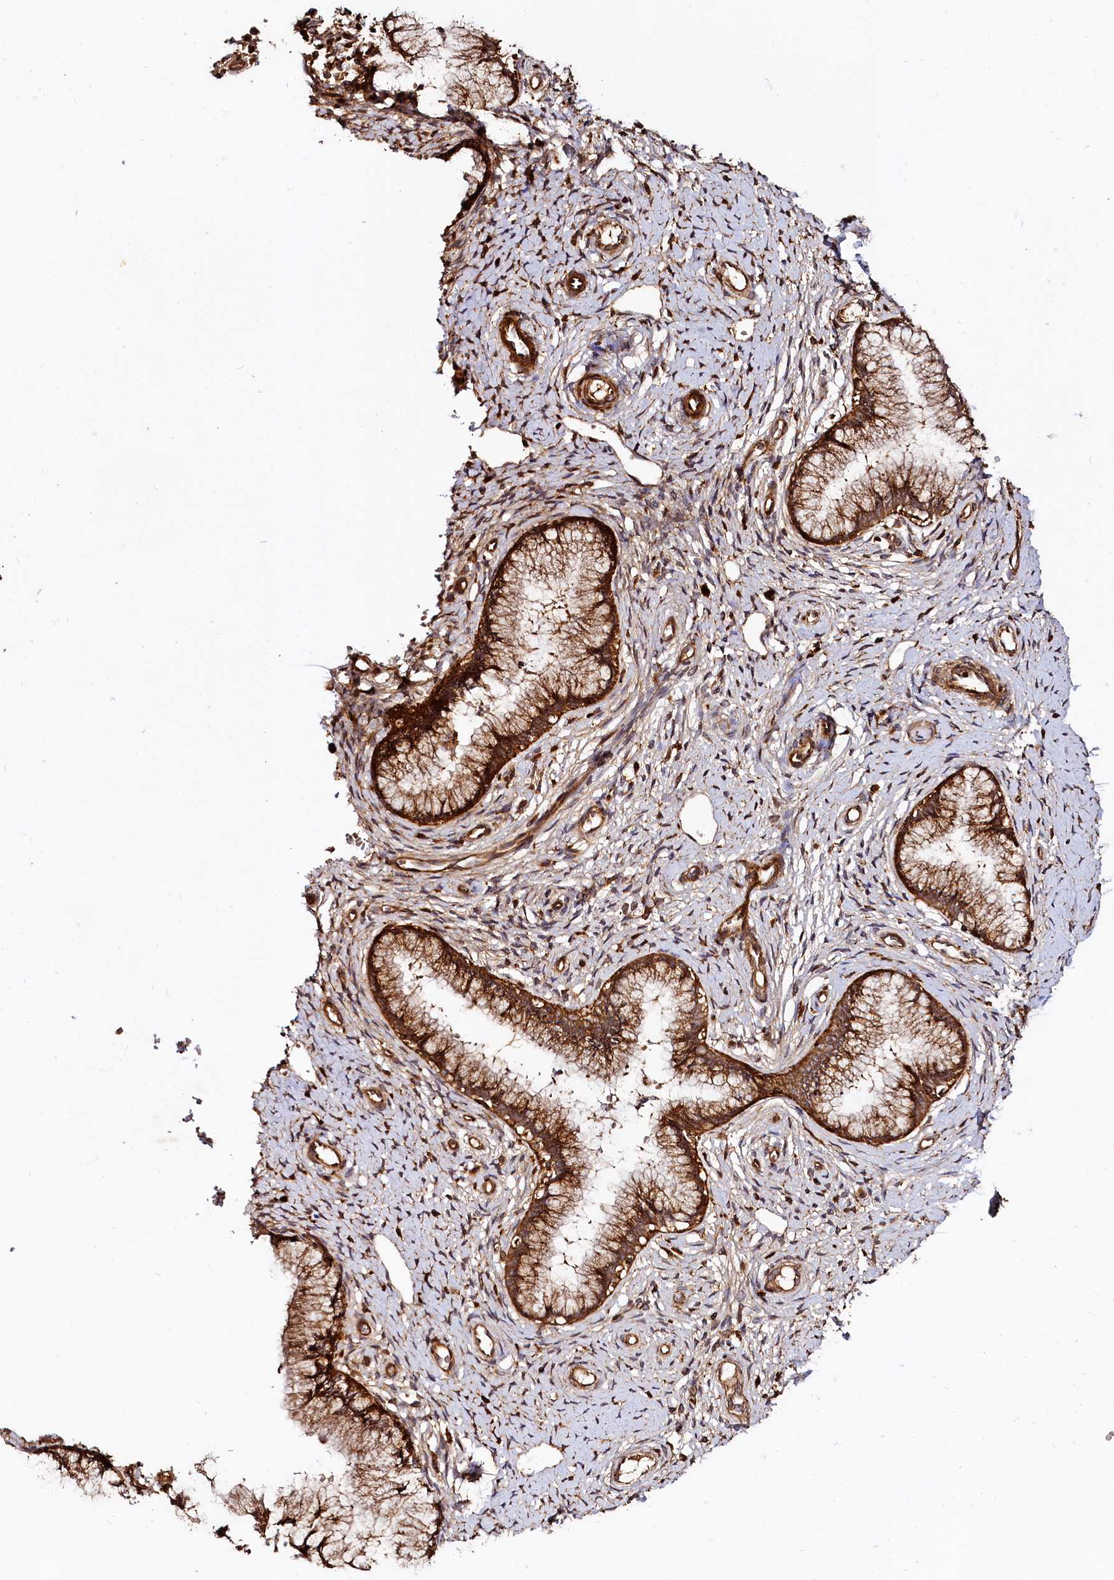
{"staining": {"intensity": "strong", "quantity": ">75%", "location": "cytoplasmic/membranous"}, "tissue": "cervical cancer", "cell_type": "Tumor cells", "image_type": "cancer", "snomed": [{"axis": "morphology", "description": "Adenocarcinoma, NOS"}, {"axis": "topography", "description": "Cervix"}], "caption": "DAB (3,3'-diaminobenzidine) immunohistochemical staining of human cervical cancer displays strong cytoplasmic/membranous protein staining in about >75% of tumor cells.", "gene": "WDR73", "patient": {"sex": "female", "age": 36}}